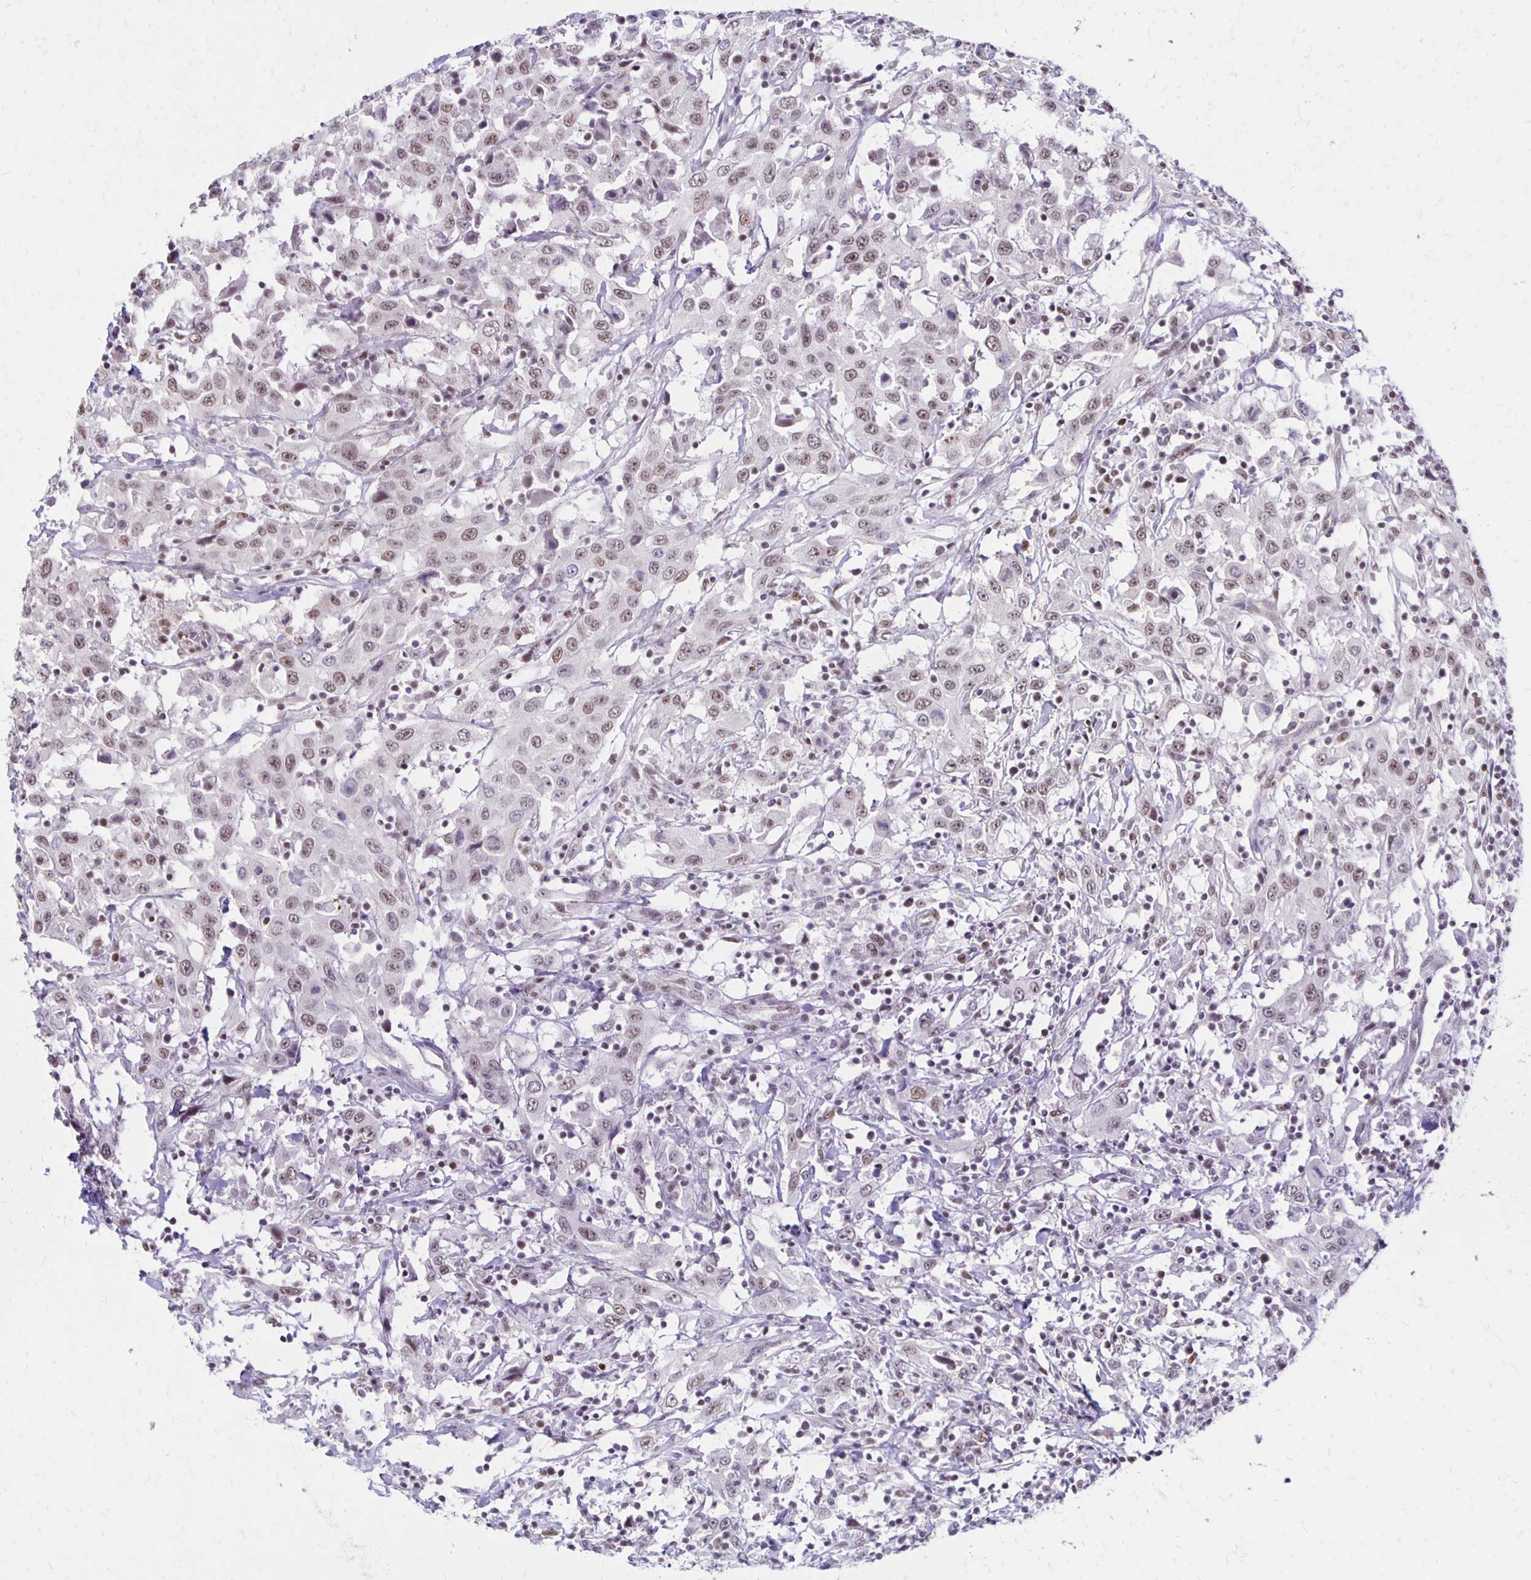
{"staining": {"intensity": "weak", "quantity": ">75%", "location": "nuclear"}, "tissue": "urothelial cancer", "cell_type": "Tumor cells", "image_type": "cancer", "snomed": [{"axis": "morphology", "description": "Urothelial carcinoma, High grade"}, {"axis": "topography", "description": "Urinary bladder"}], "caption": "Weak nuclear expression is identified in approximately >75% of tumor cells in urothelial carcinoma (high-grade).", "gene": "DDB2", "patient": {"sex": "male", "age": 61}}